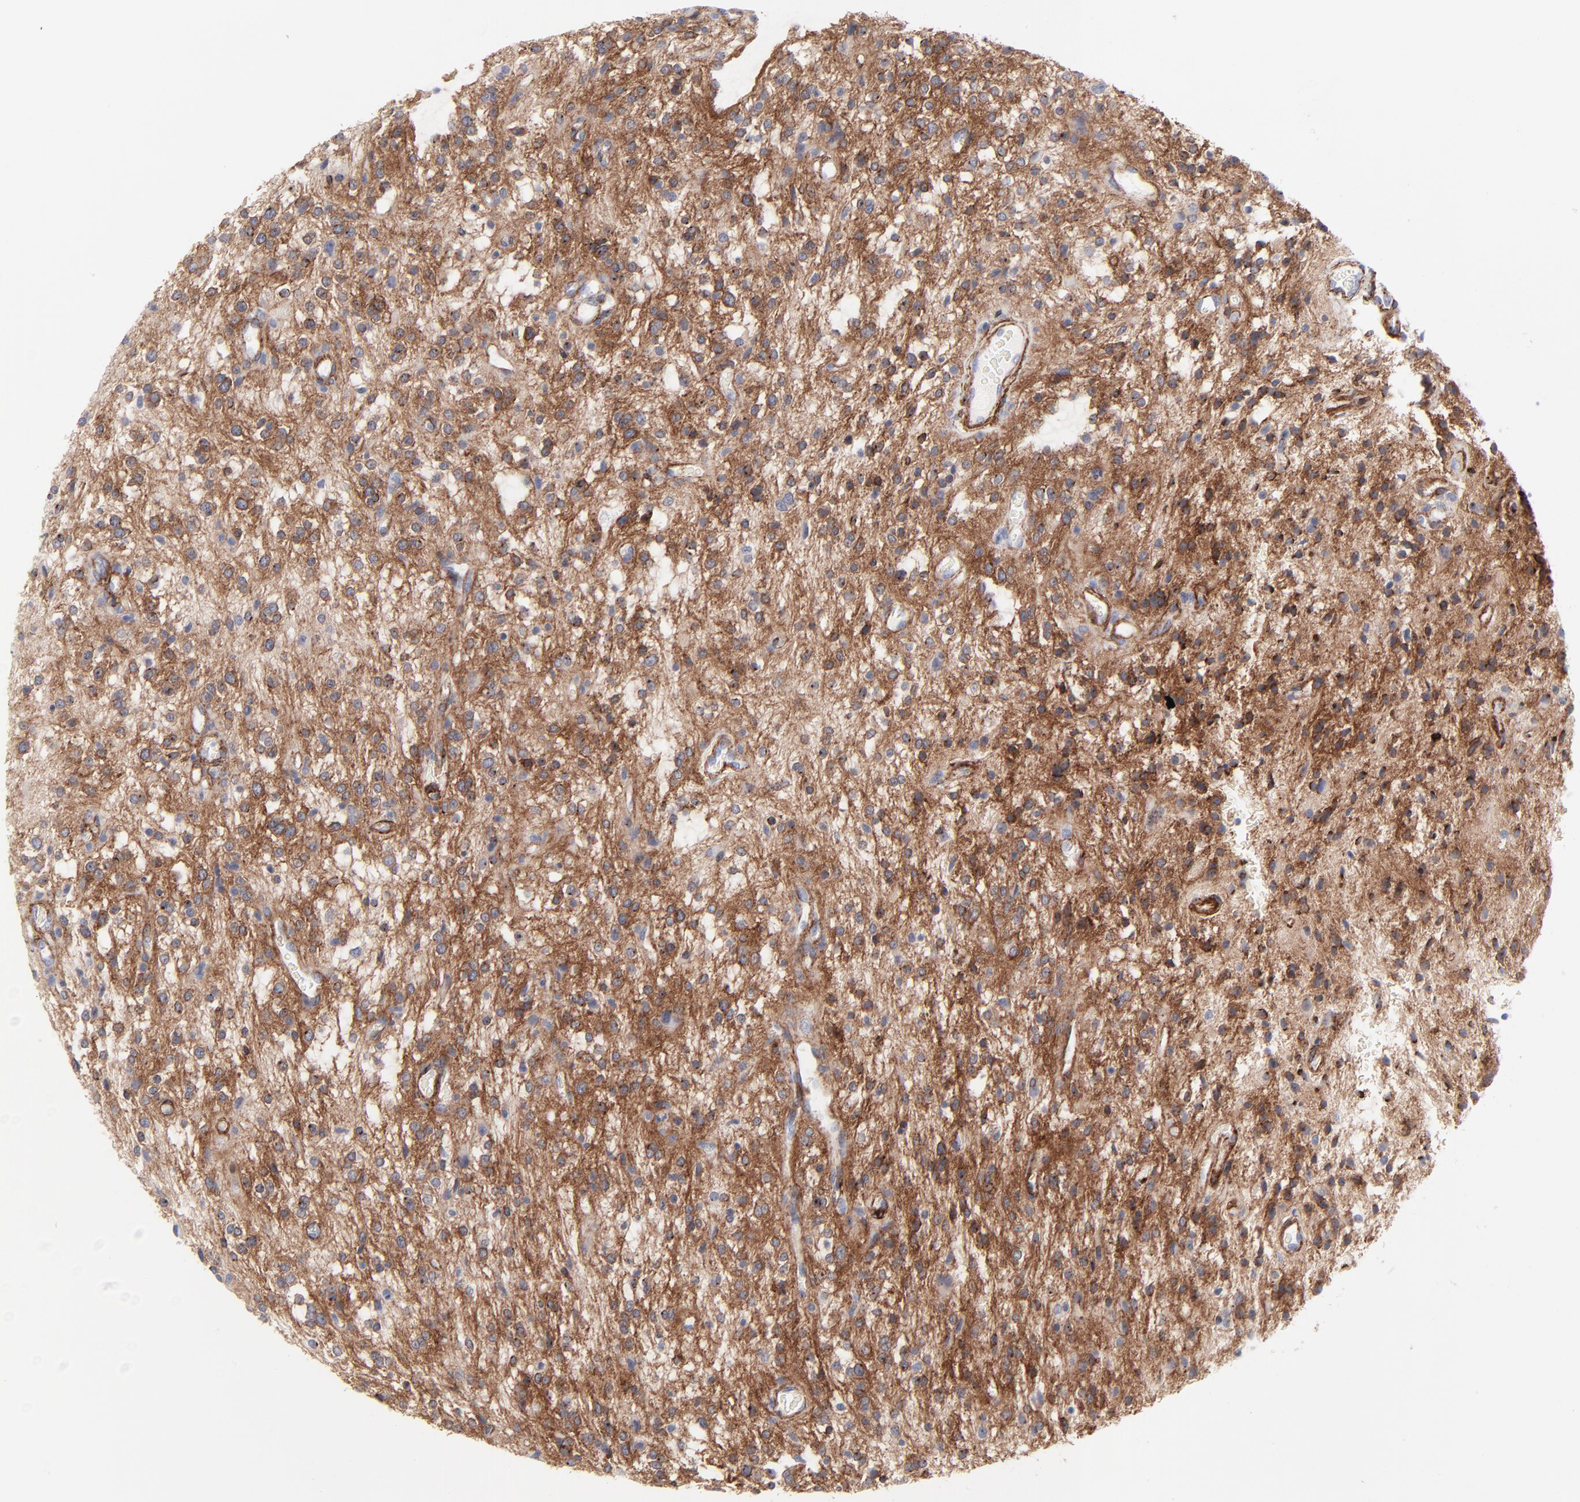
{"staining": {"intensity": "moderate", "quantity": "<25%", "location": "cytoplasmic/membranous,nuclear"}, "tissue": "glioma", "cell_type": "Tumor cells", "image_type": "cancer", "snomed": [{"axis": "morphology", "description": "Glioma, malignant, NOS"}, {"axis": "topography", "description": "Cerebellum"}], "caption": "Moderate cytoplasmic/membranous and nuclear protein staining is appreciated in about <25% of tumor cells in malignant glioma. The protein is shown in brown color, while the nuclei are stained blue.", "gene": "PDGFRB", "patient": {"sex": "female", "age": 10}}